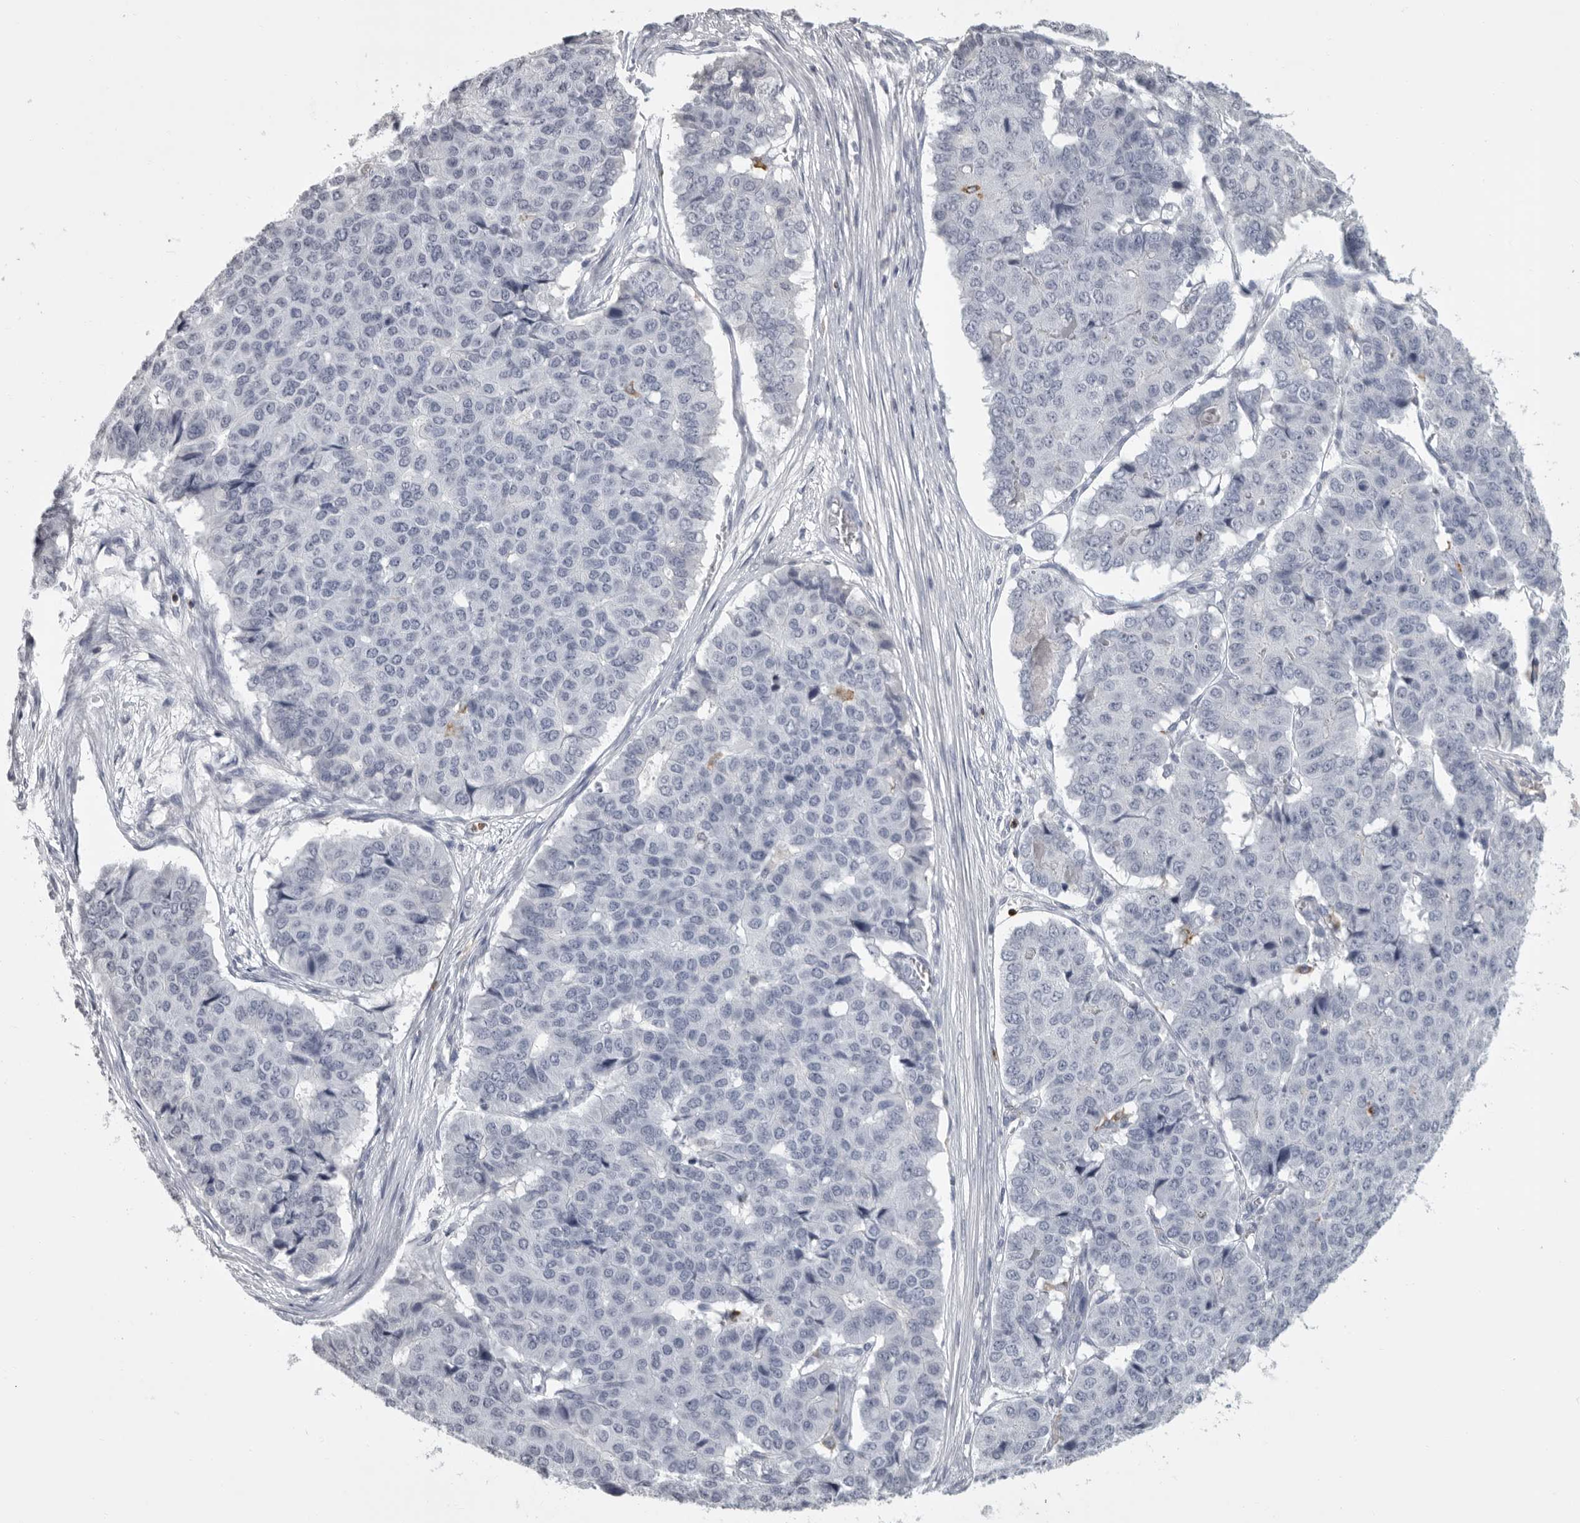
{"staining": {"intensity": "negative", "quantity": "none", "location": "none"}, "tissue": "pancreatic cancer", "cell_type": "Tumor cells", "image_type": "cancer", "snomed": [{"axis": "morphology", "description": "Adenocarcinoma, NOS"}, {"axis": "topography", "description": "Pancreas"}], "caption": "DAB immunohistochemical staining of adenocarcinoma (pancreatic) reveals no significant expression in tumor cells.", "gene": "GNLY", "patient": {"sex": "male", "age": 50}}